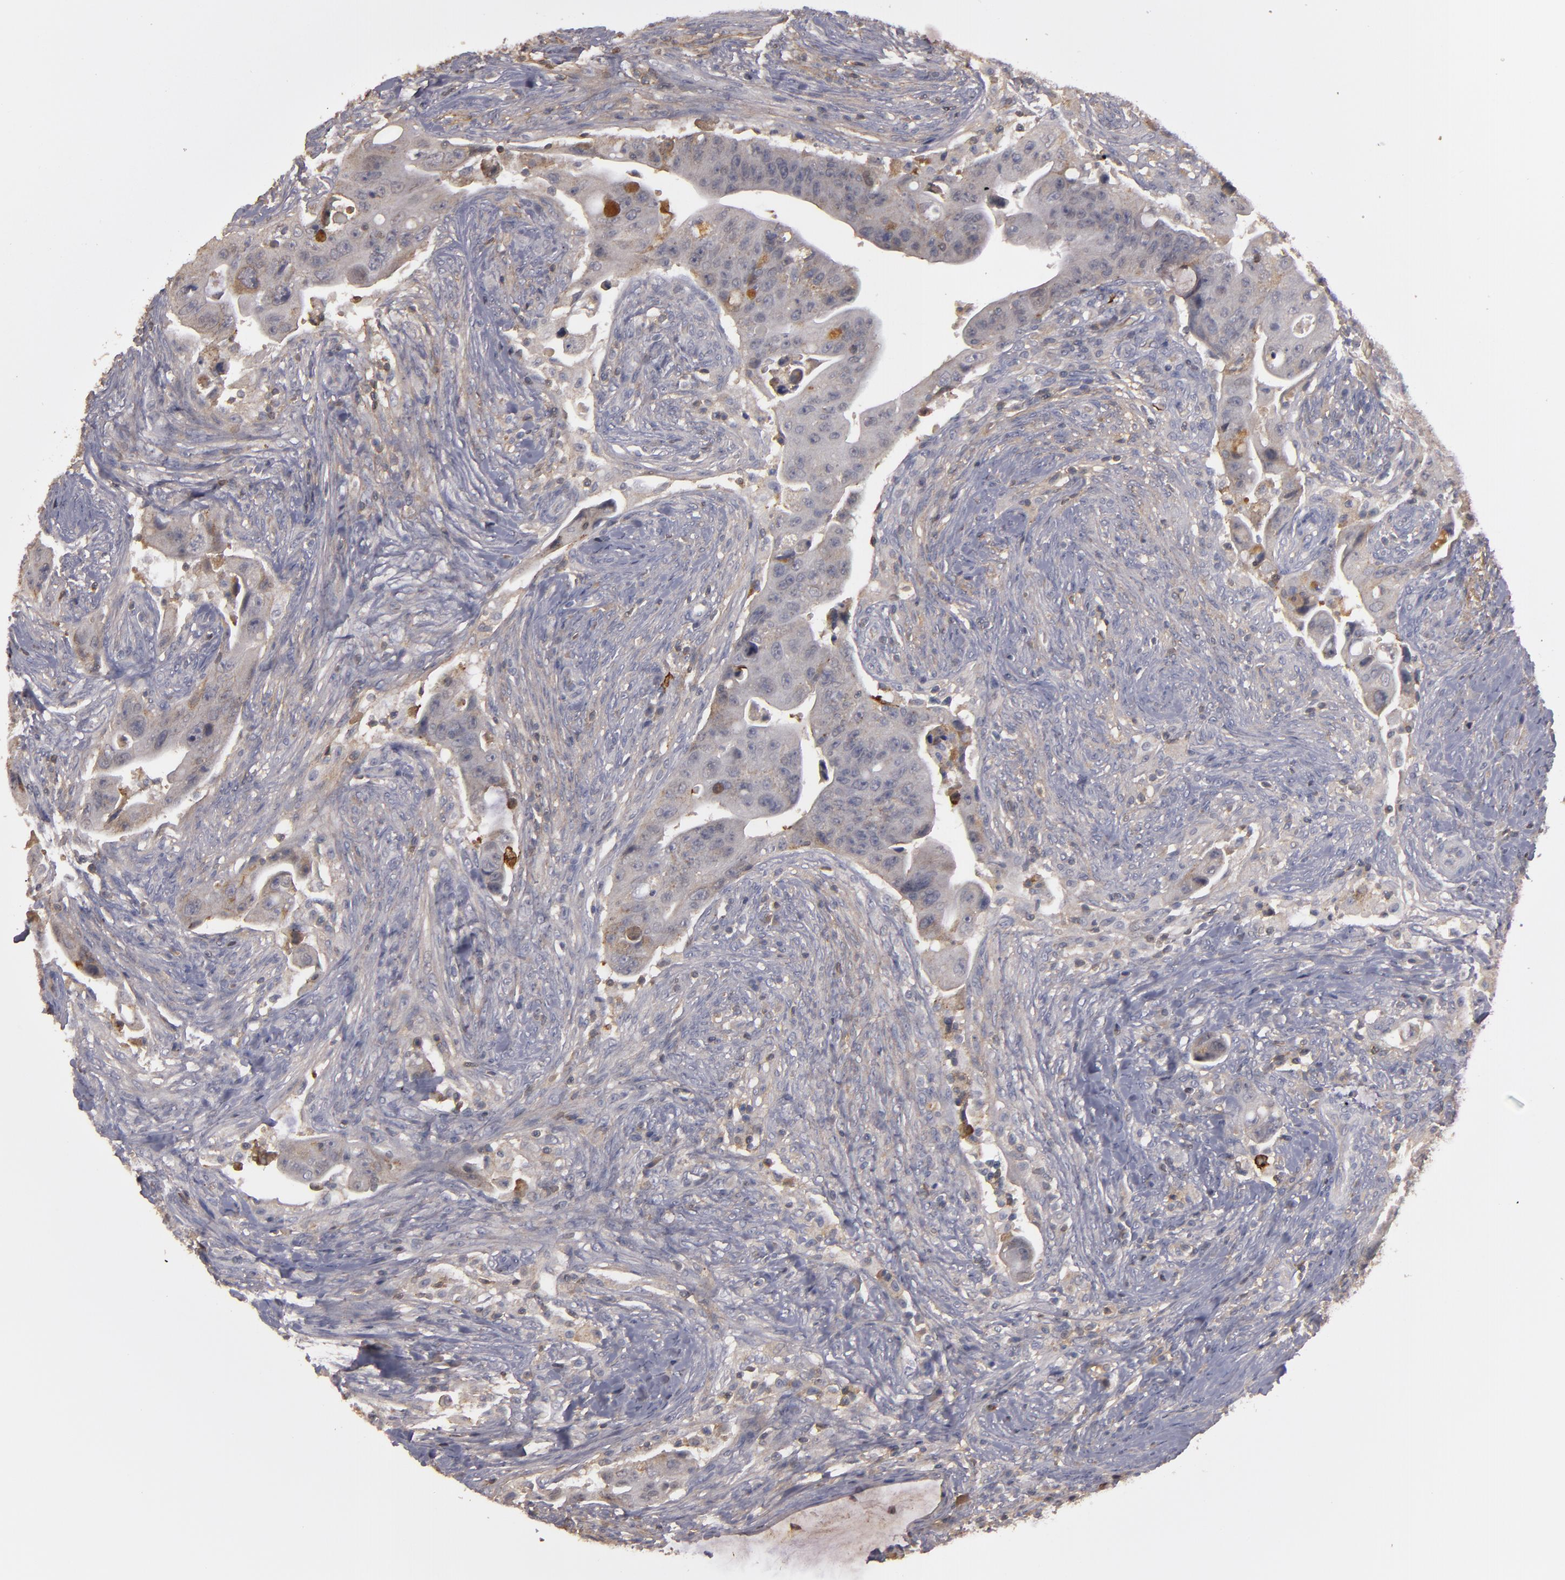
{"staining": {"intensity": "negative", "quantity": "none", "location": "none"}, "tissue": "colorectal cancer", "cell_type": "Tumor cells", "image_type": "cancer", "snomed": [{"axis": "morphology", "description": "Adenocarcinoma, NOS"}, {"axis": "topography", "description": "Rectum"}], "caption": "The micrograph displays no staining of tumor cells in colorectal cancer. (DAB (3,3'-diaminobenzidine) IHC visualized using brightfield microscopy, high magnification).", "gene": "MBL2", "patient": {"sex": "female", "age": 71}}